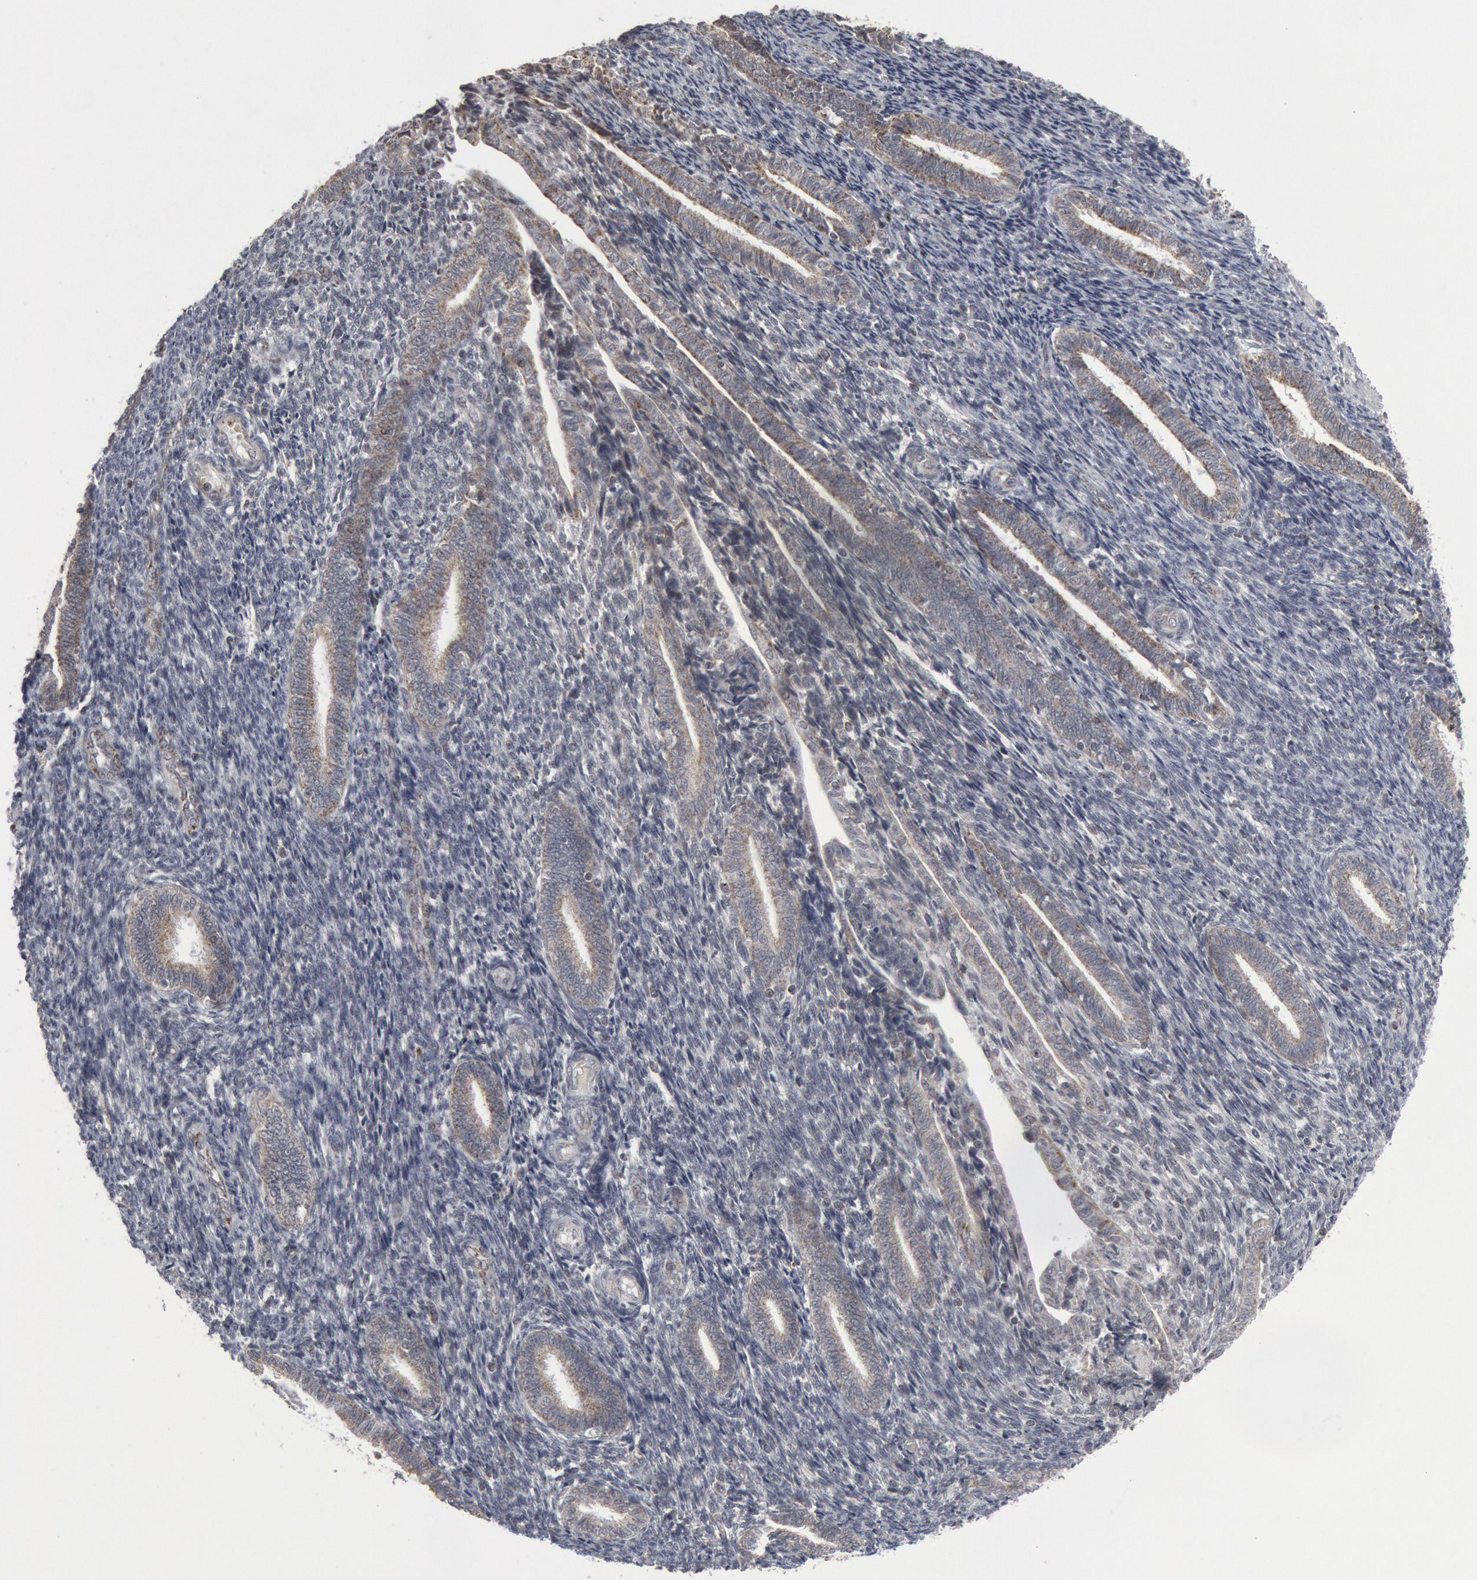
{"staining": {"intensity": "moderate", "quantity": "25%-75%", "location": "cytoplasmic/membranous"}, "tissue": "endometrium", "cell_type": "Cells in endometrial stroma", "image_type": "normal", "snomed": [{"axis": "morphology", "description": "Normal tissue, NOS"}, {"axis": "topography", "description": "Endometrium"}], "caption": "A micrograph of human endometrium stained for a protein shows moderate cytoplasmic/membranous brown staining in cells in endometrial stroma.", "gene": "CASP9", "patient": {"sex": "female", "age": 27}}